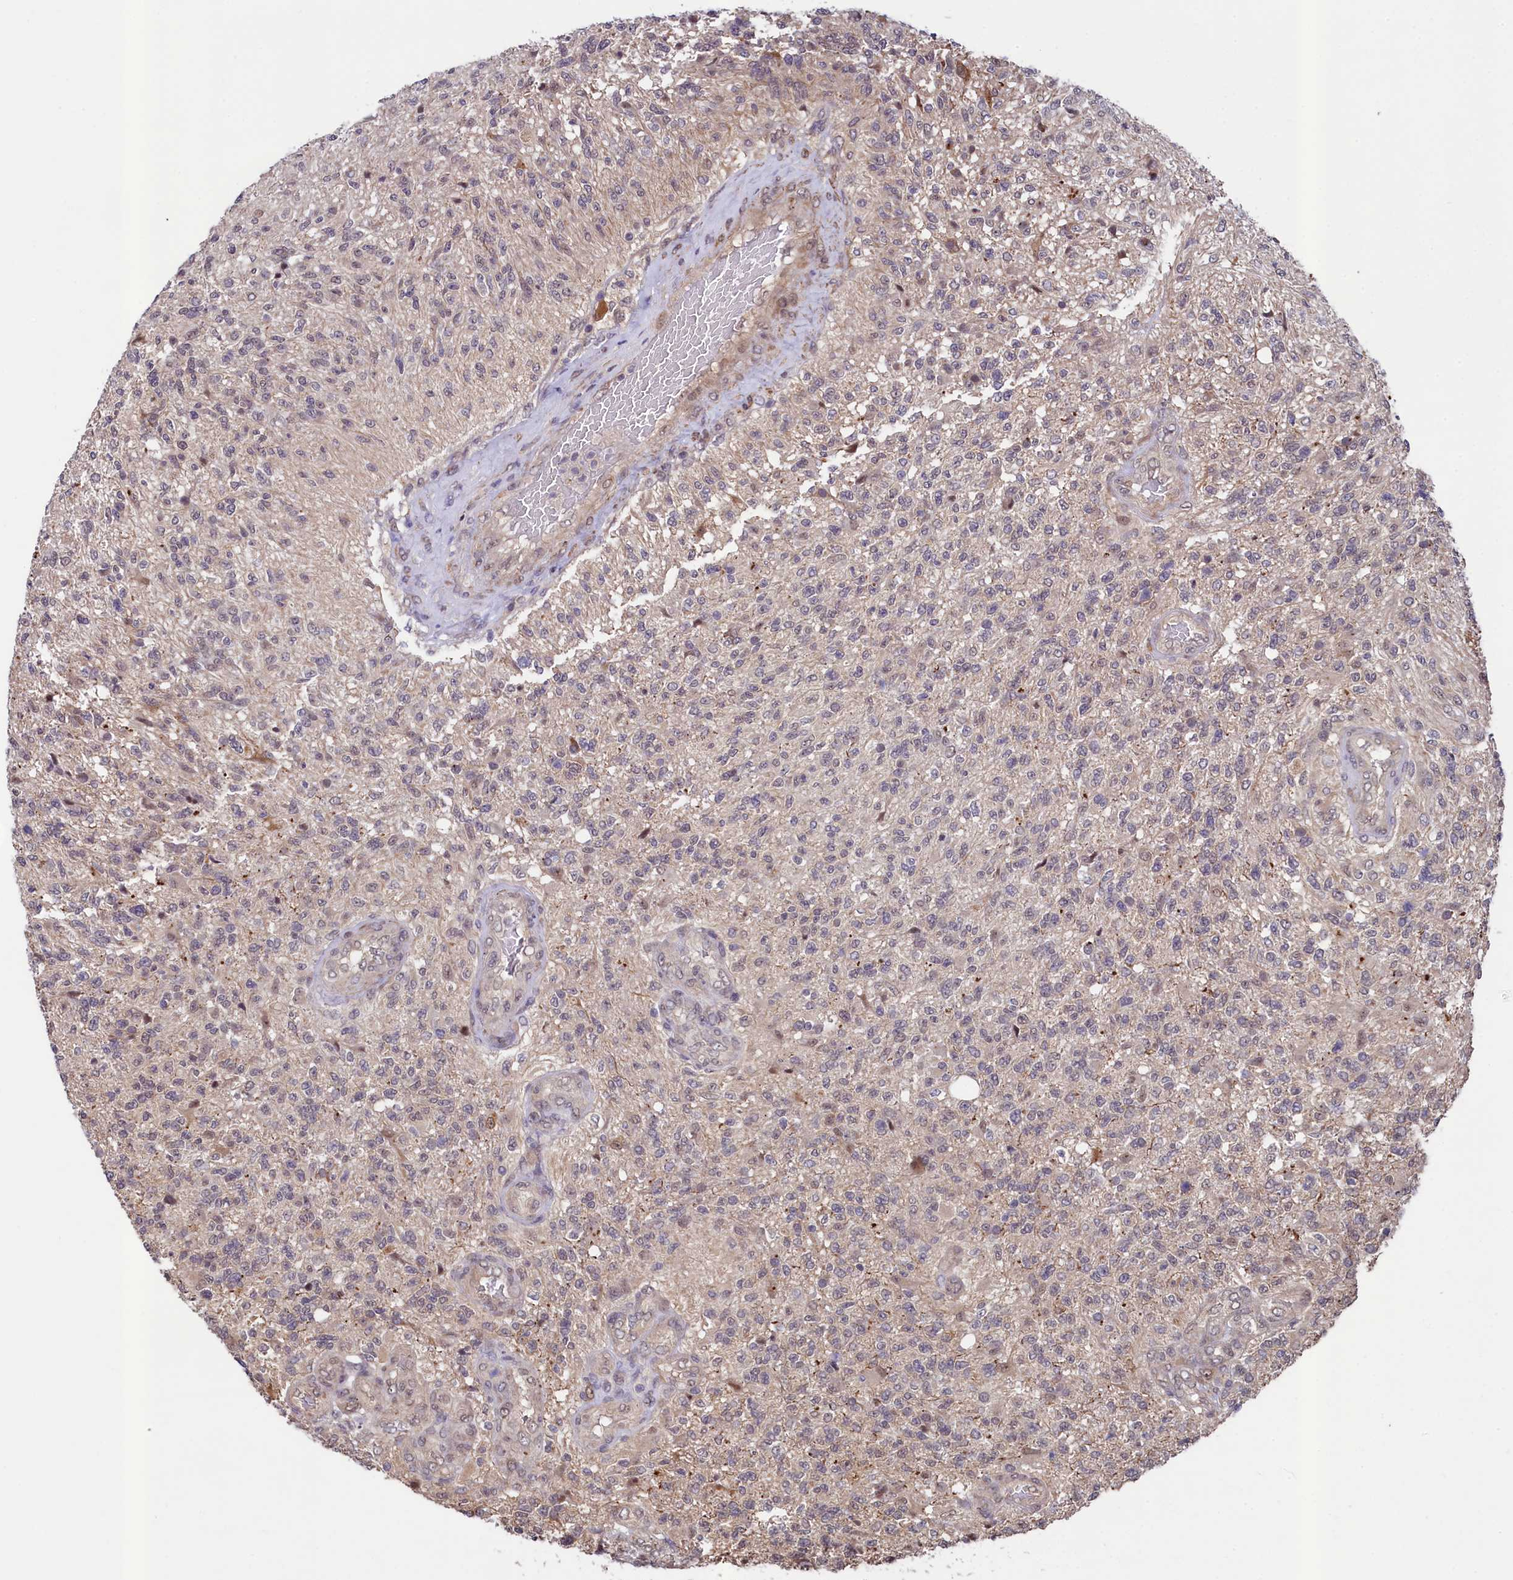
{"staining": {"intensity": "weak", "quantity": "<25%", "location": "cytoplasmic/membranous"}, "tissue": "glioma", "cell_type": "Tumor cells", "image_type": "cancer", "snomed": [{"axis": "morphology", "description": "Glioma, malignant, High grade"}, {"axis": "topography", "description": "Brain"}], "caption": "Immunohistochemical staining of glioma demonstrates no significant positivity in tumor cells.", "gene": "LEO1", "patient": {"sex": "male", "age": 56}}